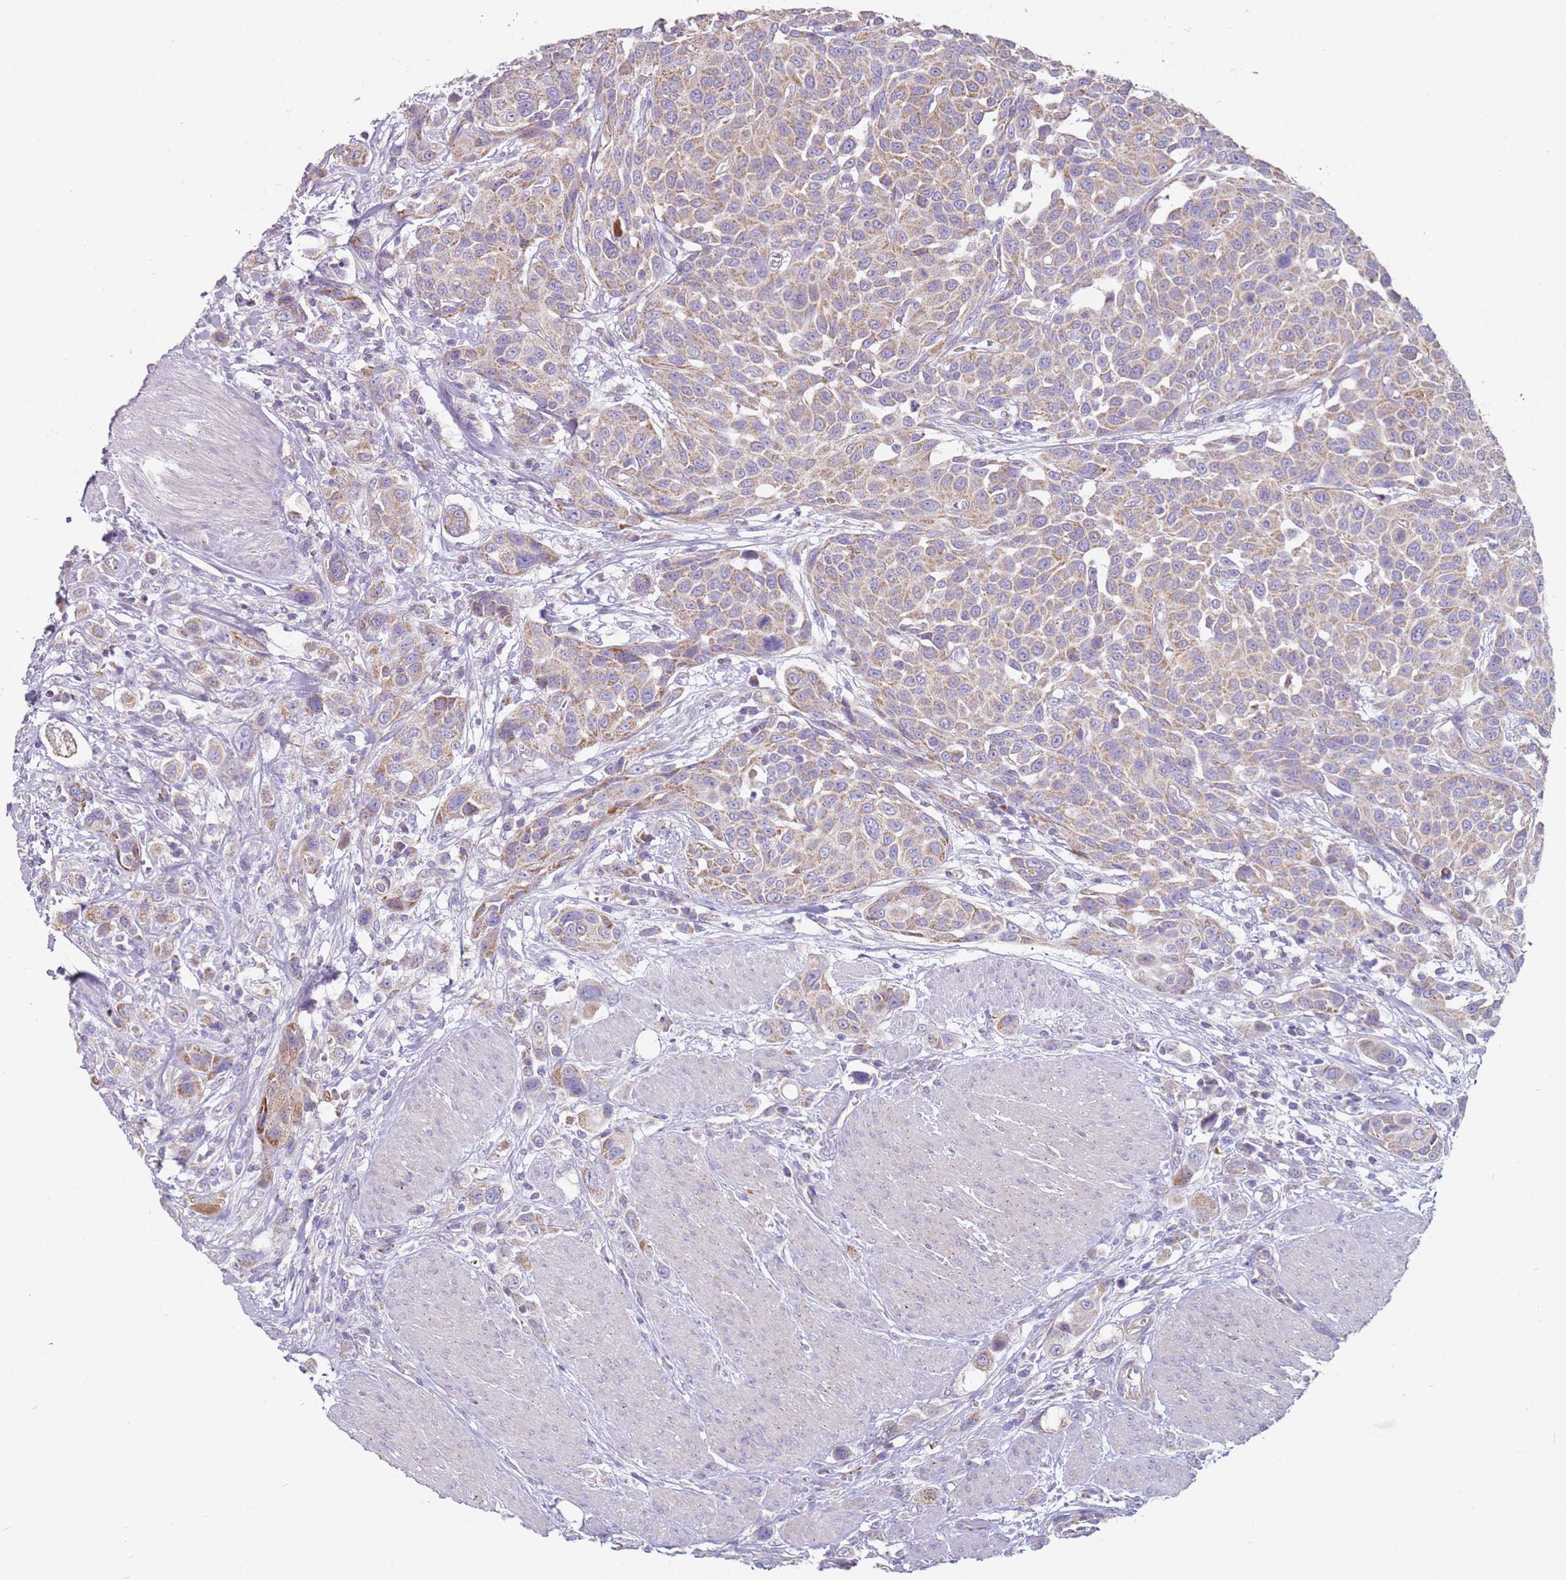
{"staining": {"intensity": "moderate", "quantity": ">75%", "location": "cytoplasmic/membranous"}, "tissue": "urothelial cancer", "cell_type": "Tumor cells", "image_type": "cancer", "snomed": [{"axis": "morphology", "description": "Urothelial carcinoma, High grade"}, {"axis": "topography", "description": "Urinary bladder"}], "caption": "Protein expression analysis of urothelial carcinoma (high-grade) shows moderate cytoplasmic/membranous staining in approximately >75% of tumor cells.", "gene": "ALS2", "patient": {"sex": "male", "age": 50}}